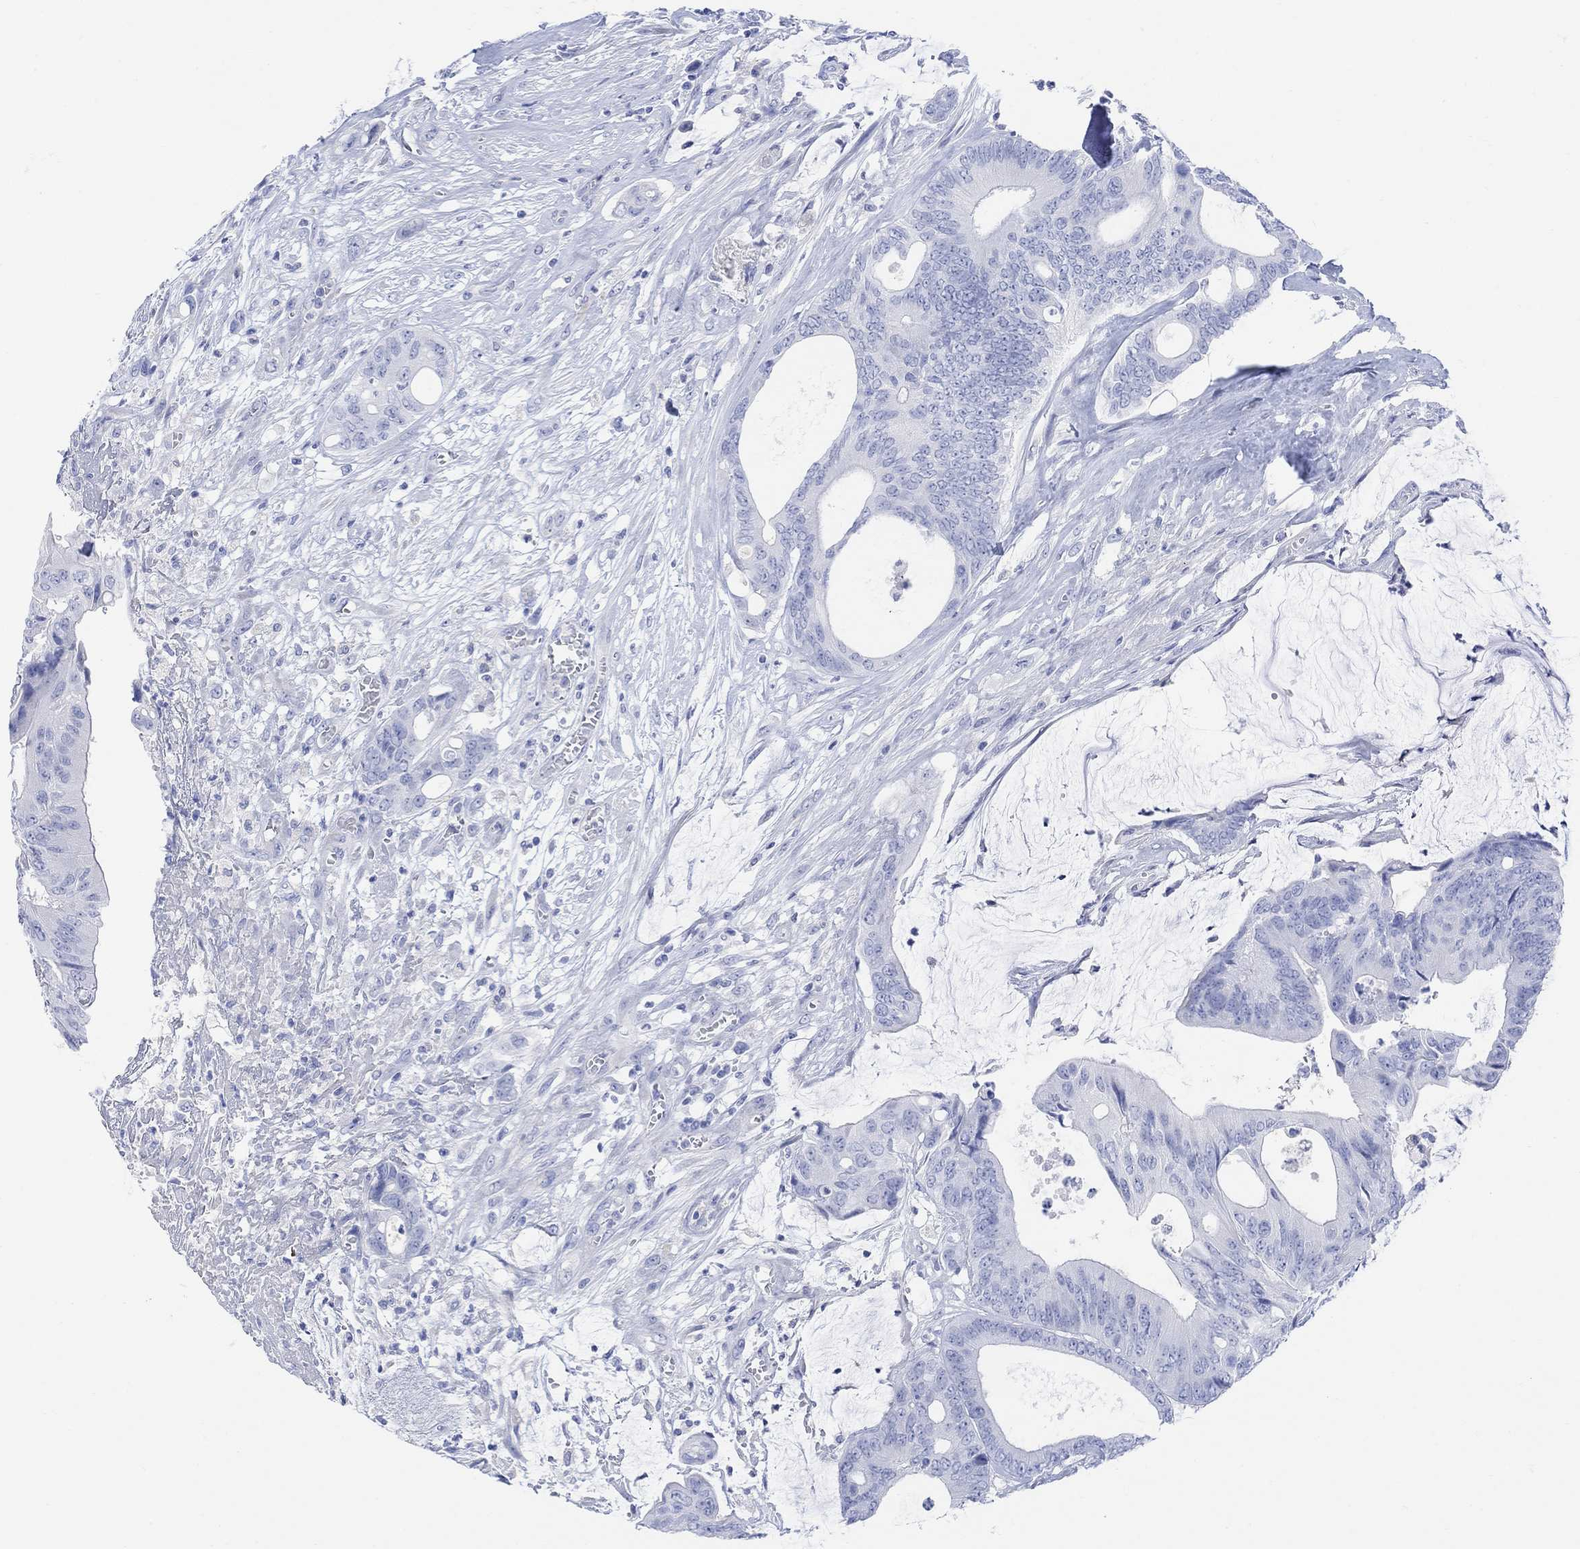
{"staining": {"intensity": "negative", "quantity": "none", "location": "none"}, "tissue": "colorectal cancer", "cell_type": "Tumor cells", "image_type": "cancer", "snomed": [{"axis": "morphology", "description": "Normal tissue, NOS"}, {"axis": "morphology", "description": "Adenocarcinoma, NOS"}, {"axis": "topography", "description": "Colon"}], "caption": "A photomicrograph of human colorectal cancer is negative for staining in tumor cells.", "gene": "GNG13", "patient": {"sex": "male", "age": 65}}